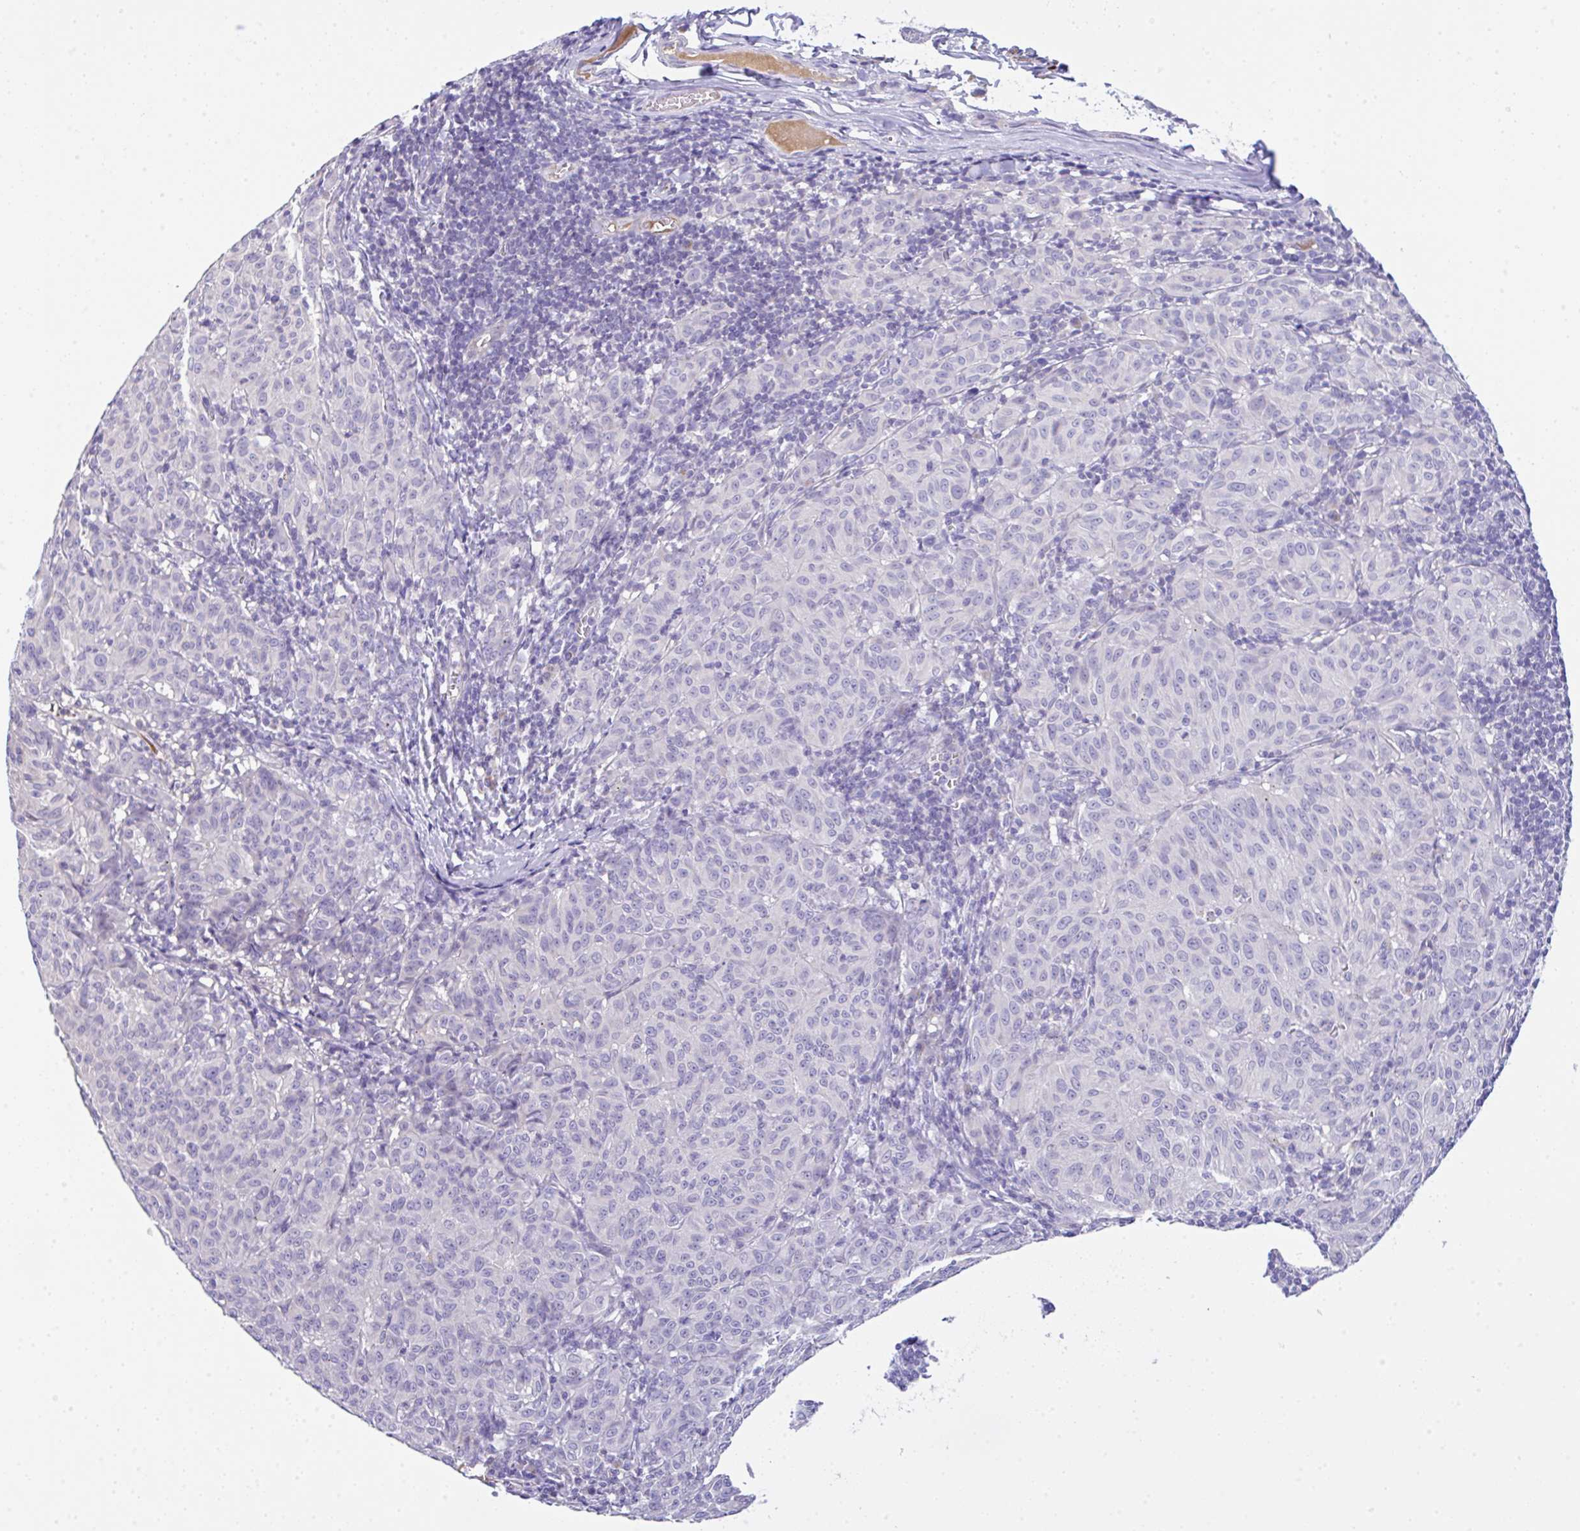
{"staining": {"intensity": "negative", "quantity": "none", "location": "none"}, "tissue": "melanoma", "cell_type": "Tumor cells", "image_type": "cancer", "snomed": [{"axis": "morphology", "description": "Malignant melanoma, NOS"}, {"axis": "topography", "description": "Skin"}], "caption": "Melanoma was stained to show a protein in brown. There is no significant expression in tumor cells.", "gene": "SERPINE3", "patient": {"sex": "female", "age": 72}}